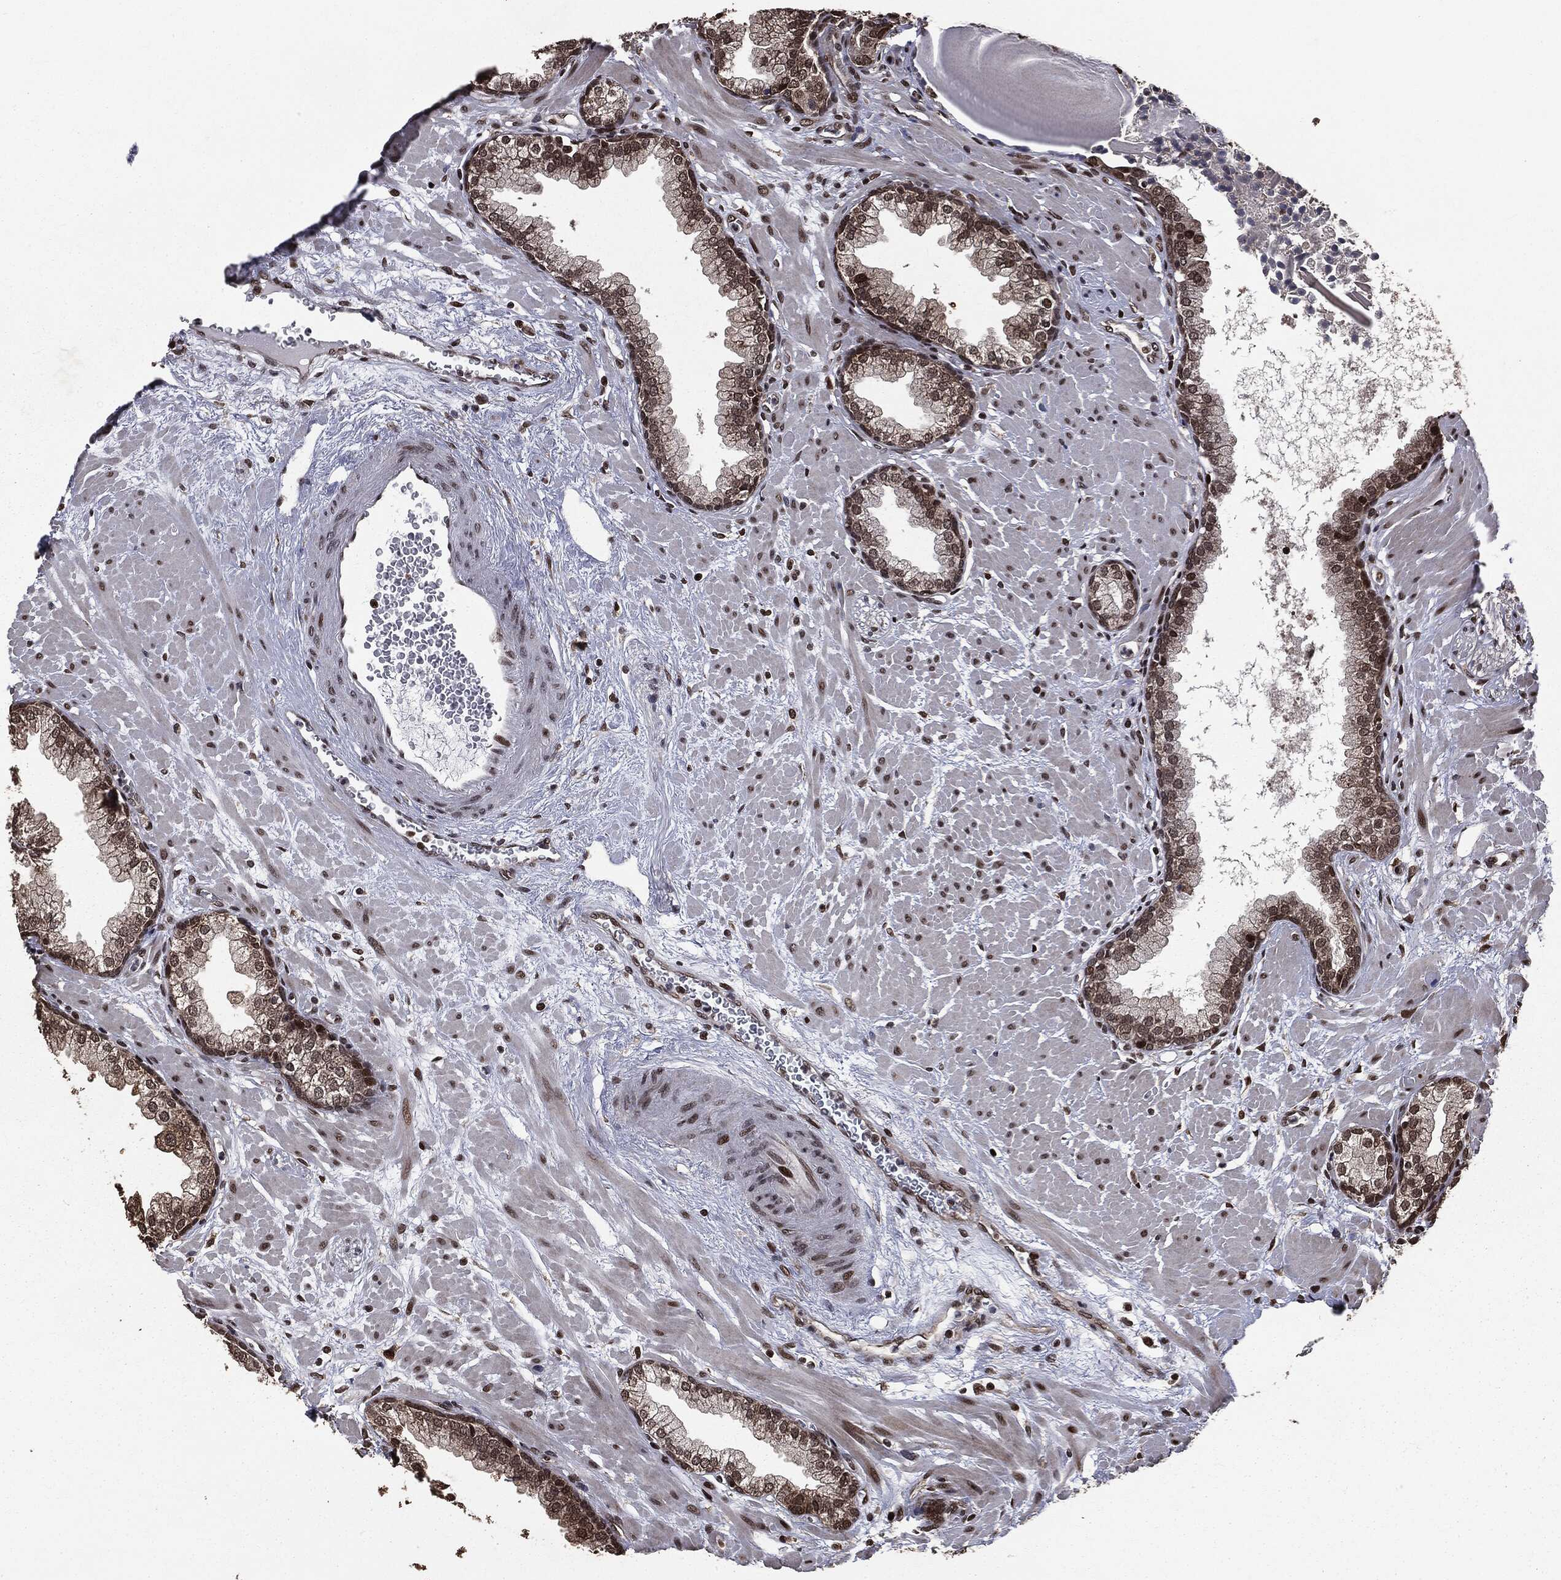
{"staining": {"intensity": "strong", "quantity": "25%-75%", "location": "nuclear"}, "tissue": "prostate", "cell_type": "Glandular cells", "image_type": "normal", "snomed": [{"axis": "morphology", "description": "Normal tissue, NOS"}, {"axis": "topography", "description": "Prostate"}], "caption": "Immunohistochemical staining of unremarkable human prostate reveals 25%-75% levels of strong nuclear protein expression in about 25%-75% of glandular cells.", "gene": "DVL2", "patient": {"sex": "male", "age": 63}}